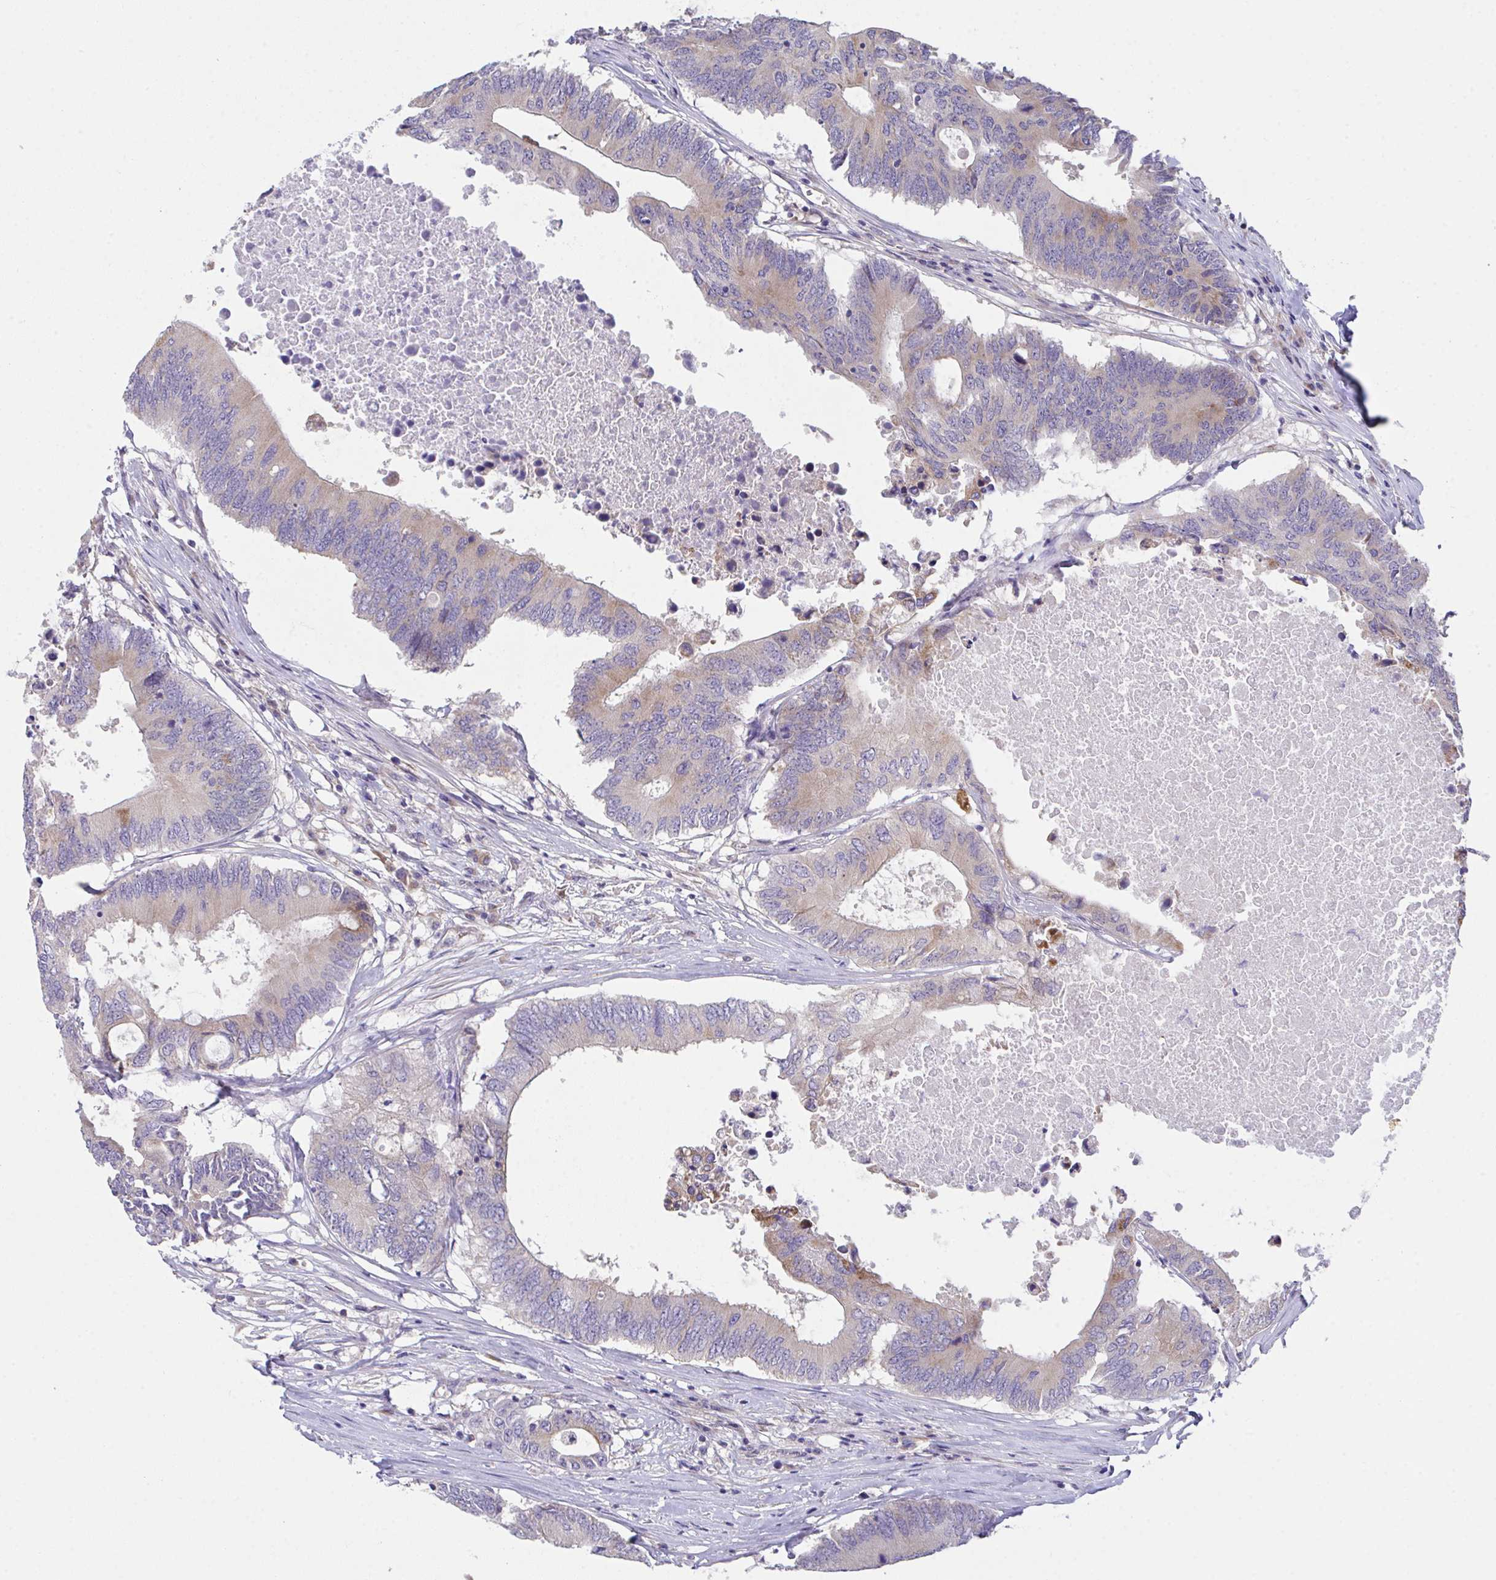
{"staining": {"intensity": "weak", "quantity": "<25%", "location": "cytoplasmic/membranous"}, "tissue": "colorectal cancer", "cell_type": "Tumor cells", "image_type": "cancer", "snomed": [{"axis": "morphology", "description": "Adenocarcinoma, NOS"}, {"axis": "topography", "description": "Colon"}], "caption": "Photomicrograph shows no significant protein staining in tumor cells of adenocarcinoma (colorectal).", "gene": "MIA3", "patient": {"sex": "male", "age": 71}}